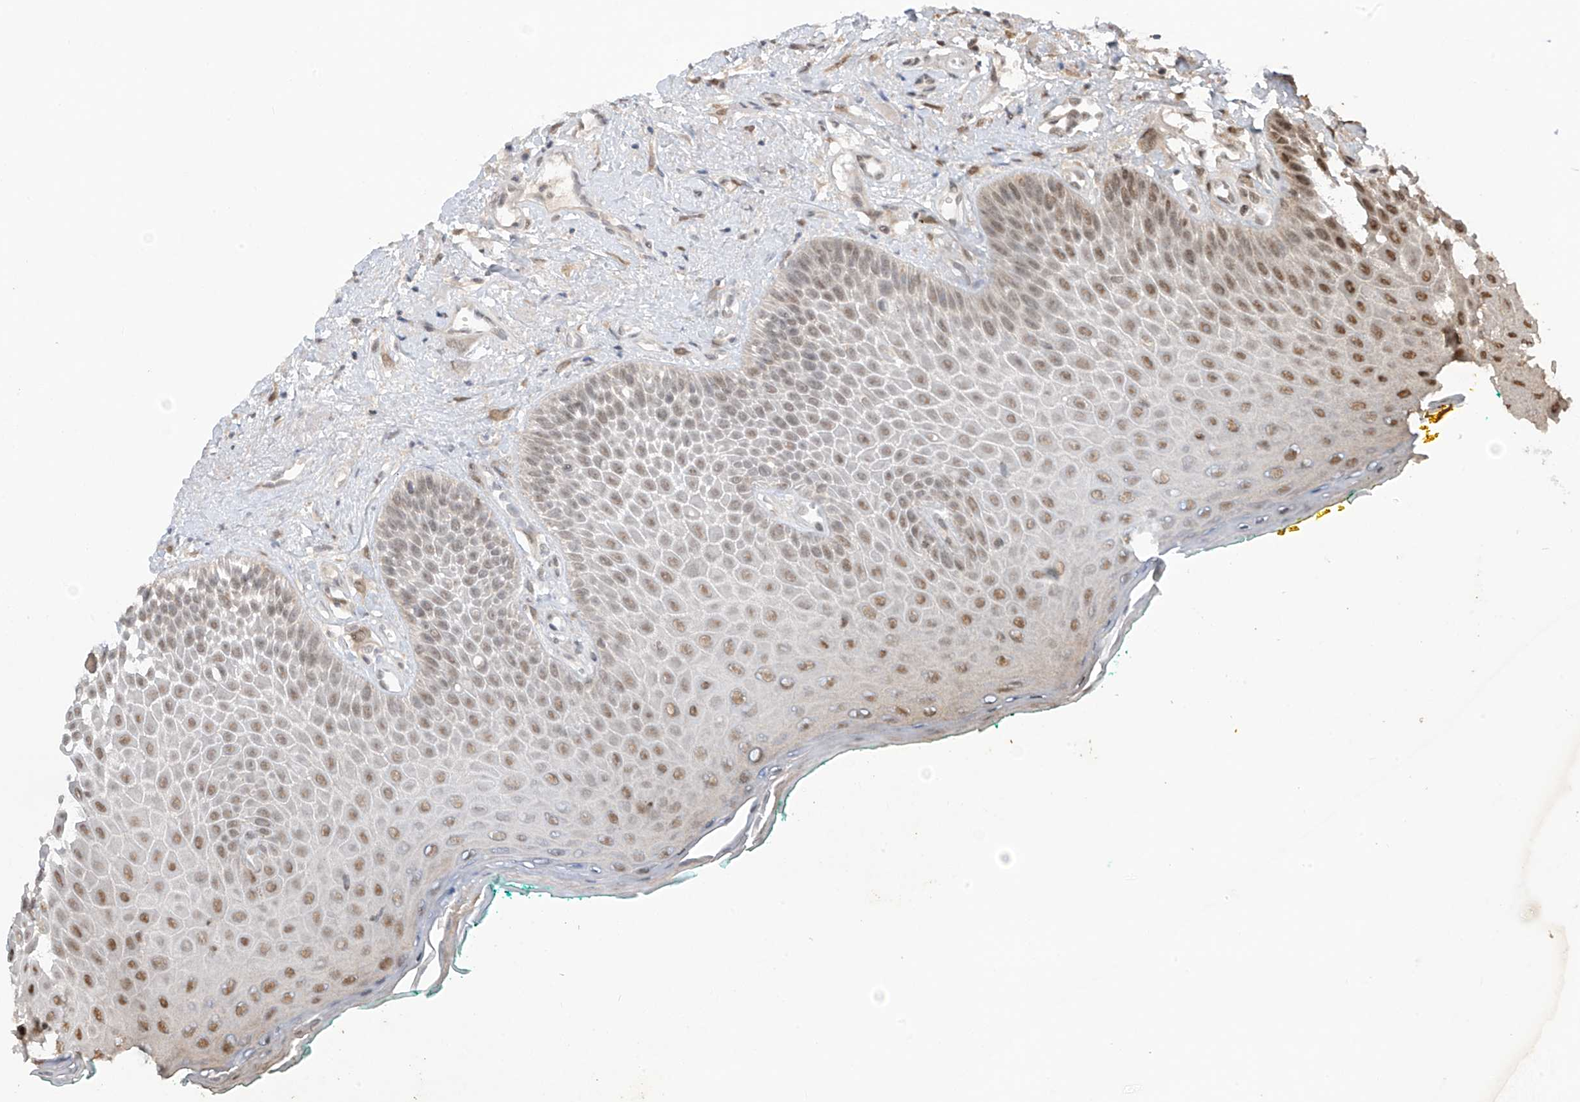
{"staining": {"intensity": "moderate", "quantity": ">75%", "location": "nuclear"}, "tissue": "oral mucosa", "cell_type": "Squamous epithelial cells", "image_type": "normal", "snomed": [{"axis": "morphology", "description": "Normal tissue, NOS"}, {"axis": "topography", "description": "Oral tissue"}], "caption": "Immunohistochemistry photomicrograph of normal human oral mucosa stained for a protein (brown), which exhibits medium levels of moderate nuclear positivity in approximately >75% of squamous epithelial cells.", "gene": "OGT", "patient": {"sex": "female", "age": 70}}